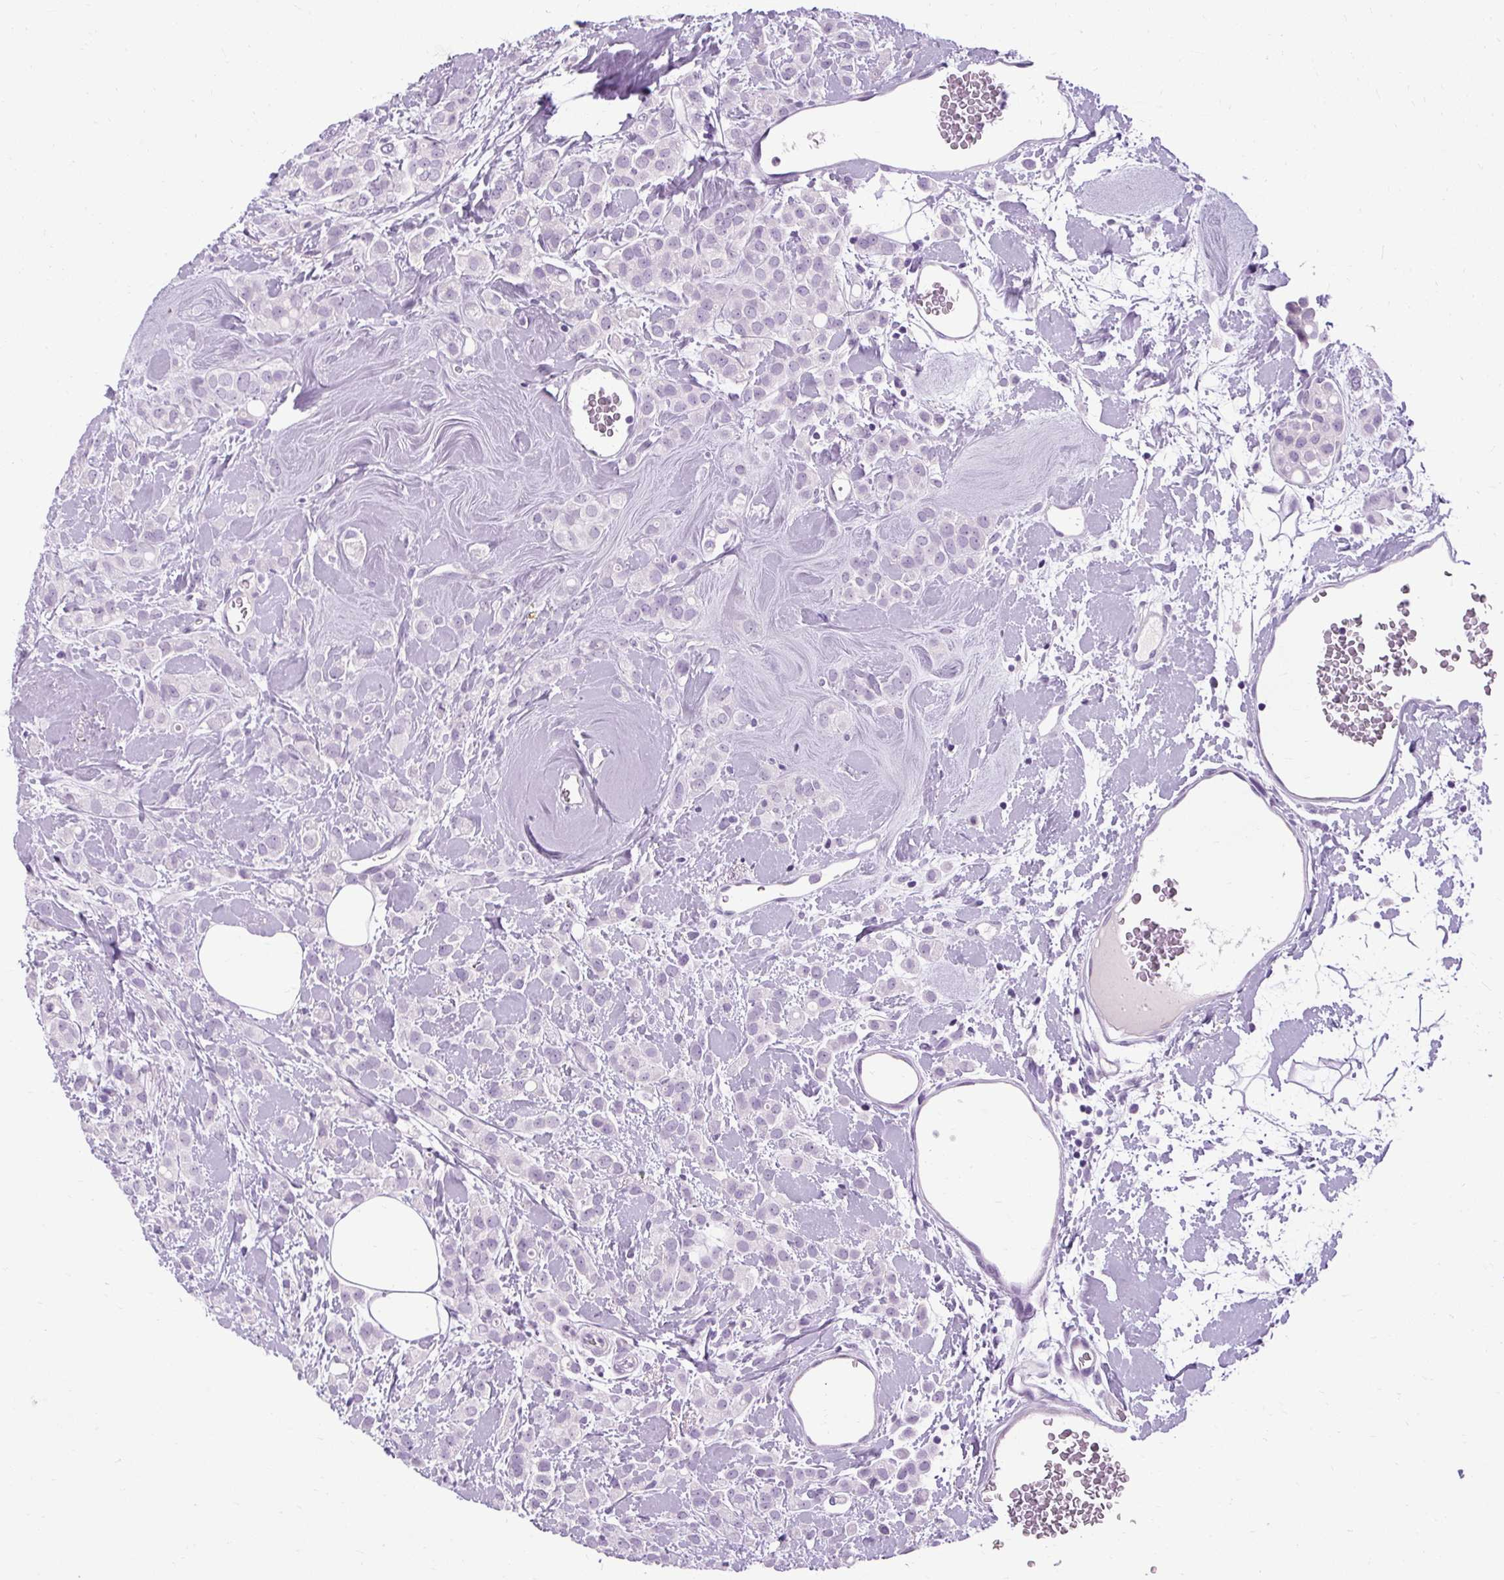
{"staining": {"intensity": "negative", "quantity": "none", "location": "none"}, "tissue": "breast cancer", "cell_type": "Tumor cells", "image_type": "cancer", "snomed": [{"axis": "morphology", "description": "Lobular carcinoma"}, {"axis": "topography", "description": "Breast"}], "caption": "Breast cancer was stained to show a protein in brown. There is no significant expression in tumor cells.", "gene": "B3GNT4", "patient": {"sex": "female", "age": 68}}